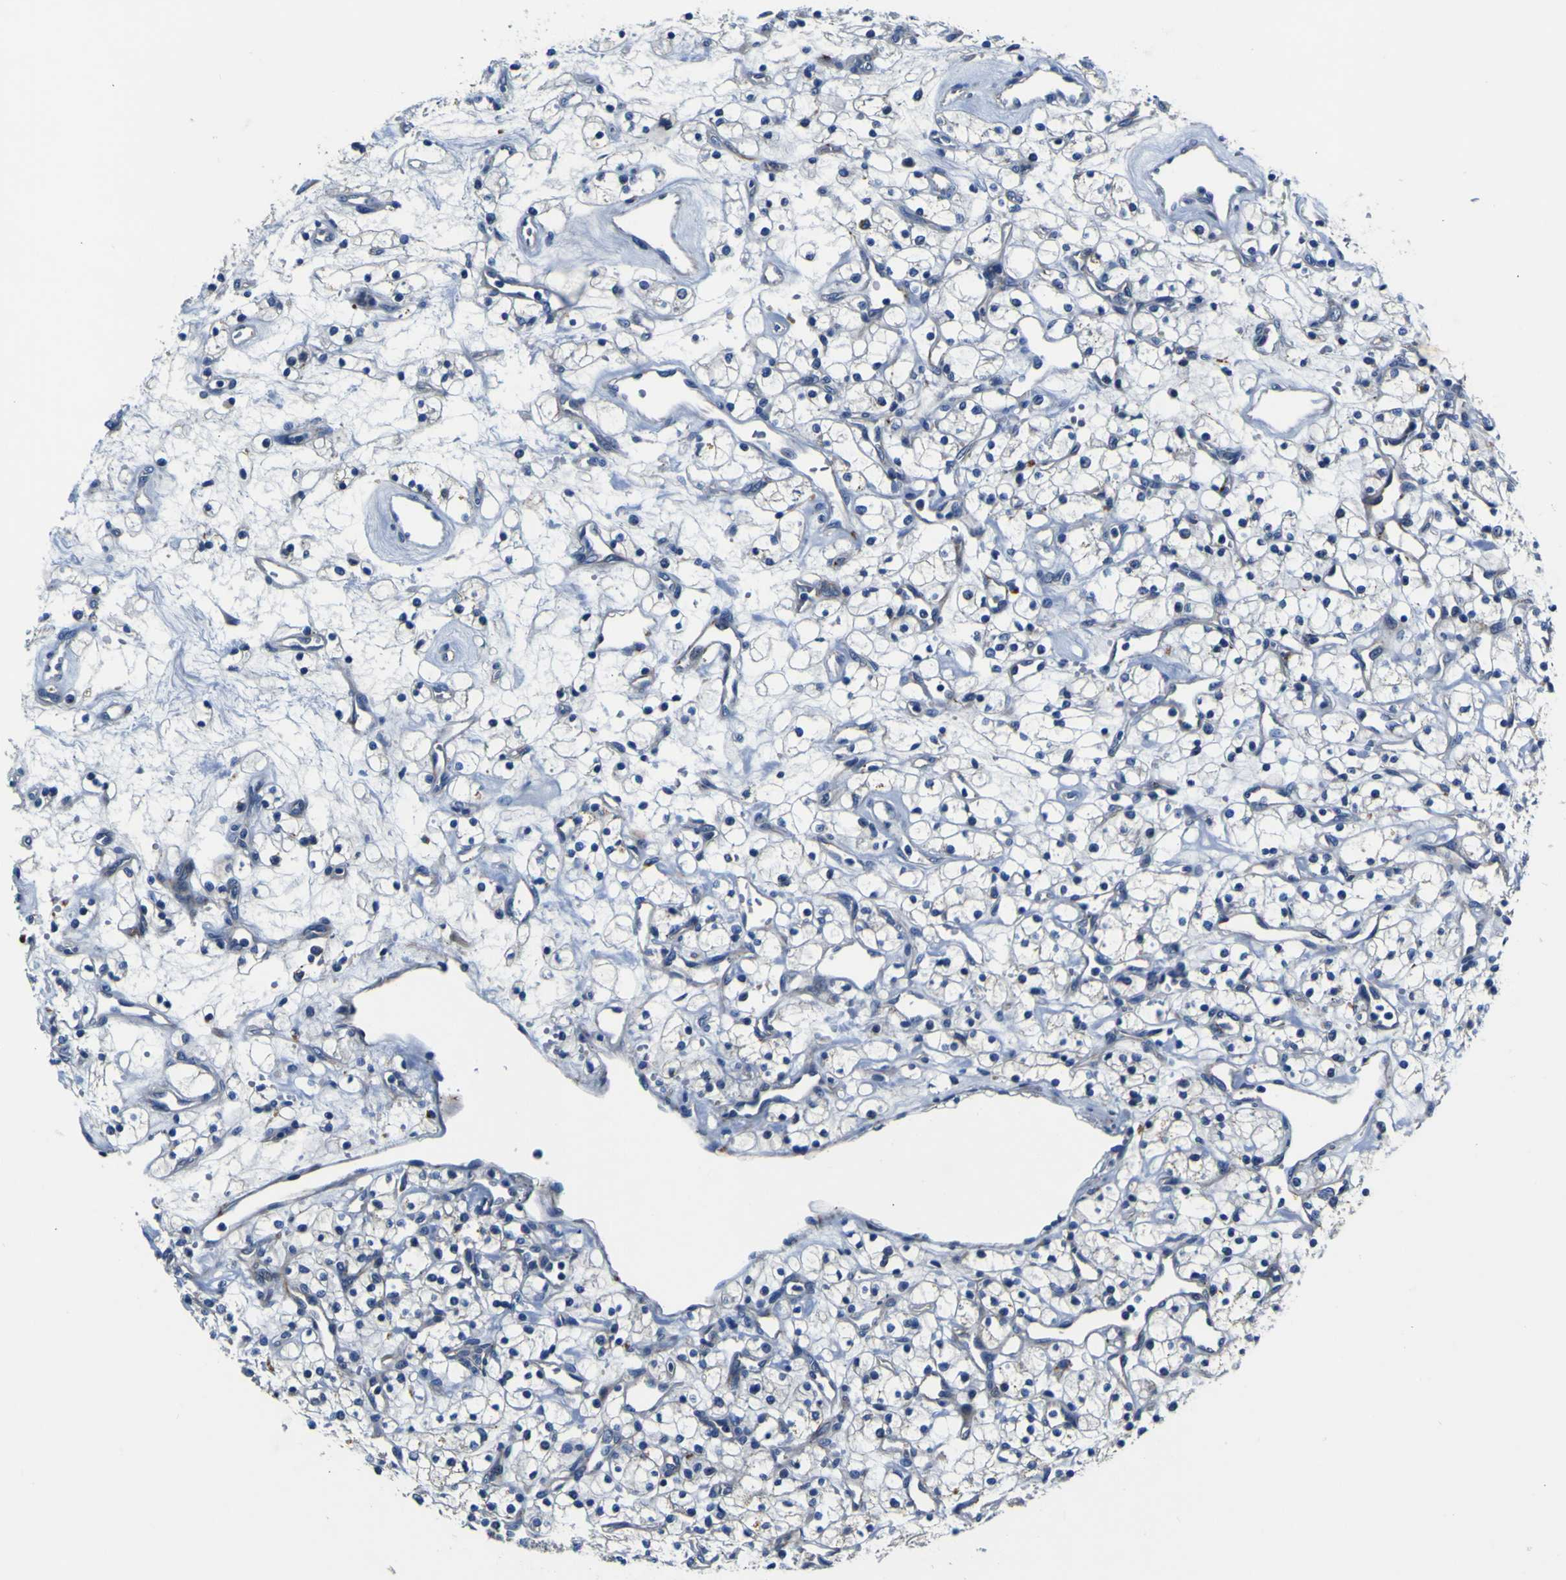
{"staining": {"intensity": "negative", "quantity": "none", "location": "none"}, "tissue": "renal cancer", "cell_type": "Tumor cells", "image_type": "cancer", "snomed": [{"axis": "morphology", "description": "Adenocarcinoma, NOS"}, {"axis": "topography", "description": "Kidney"}], "caption": "An image of renal adenocarcinoma stained for a protein reveals no brown staining in tumor cells.", "gene": "AGAP3", "patient": {"sex": "female", "age": 60}}